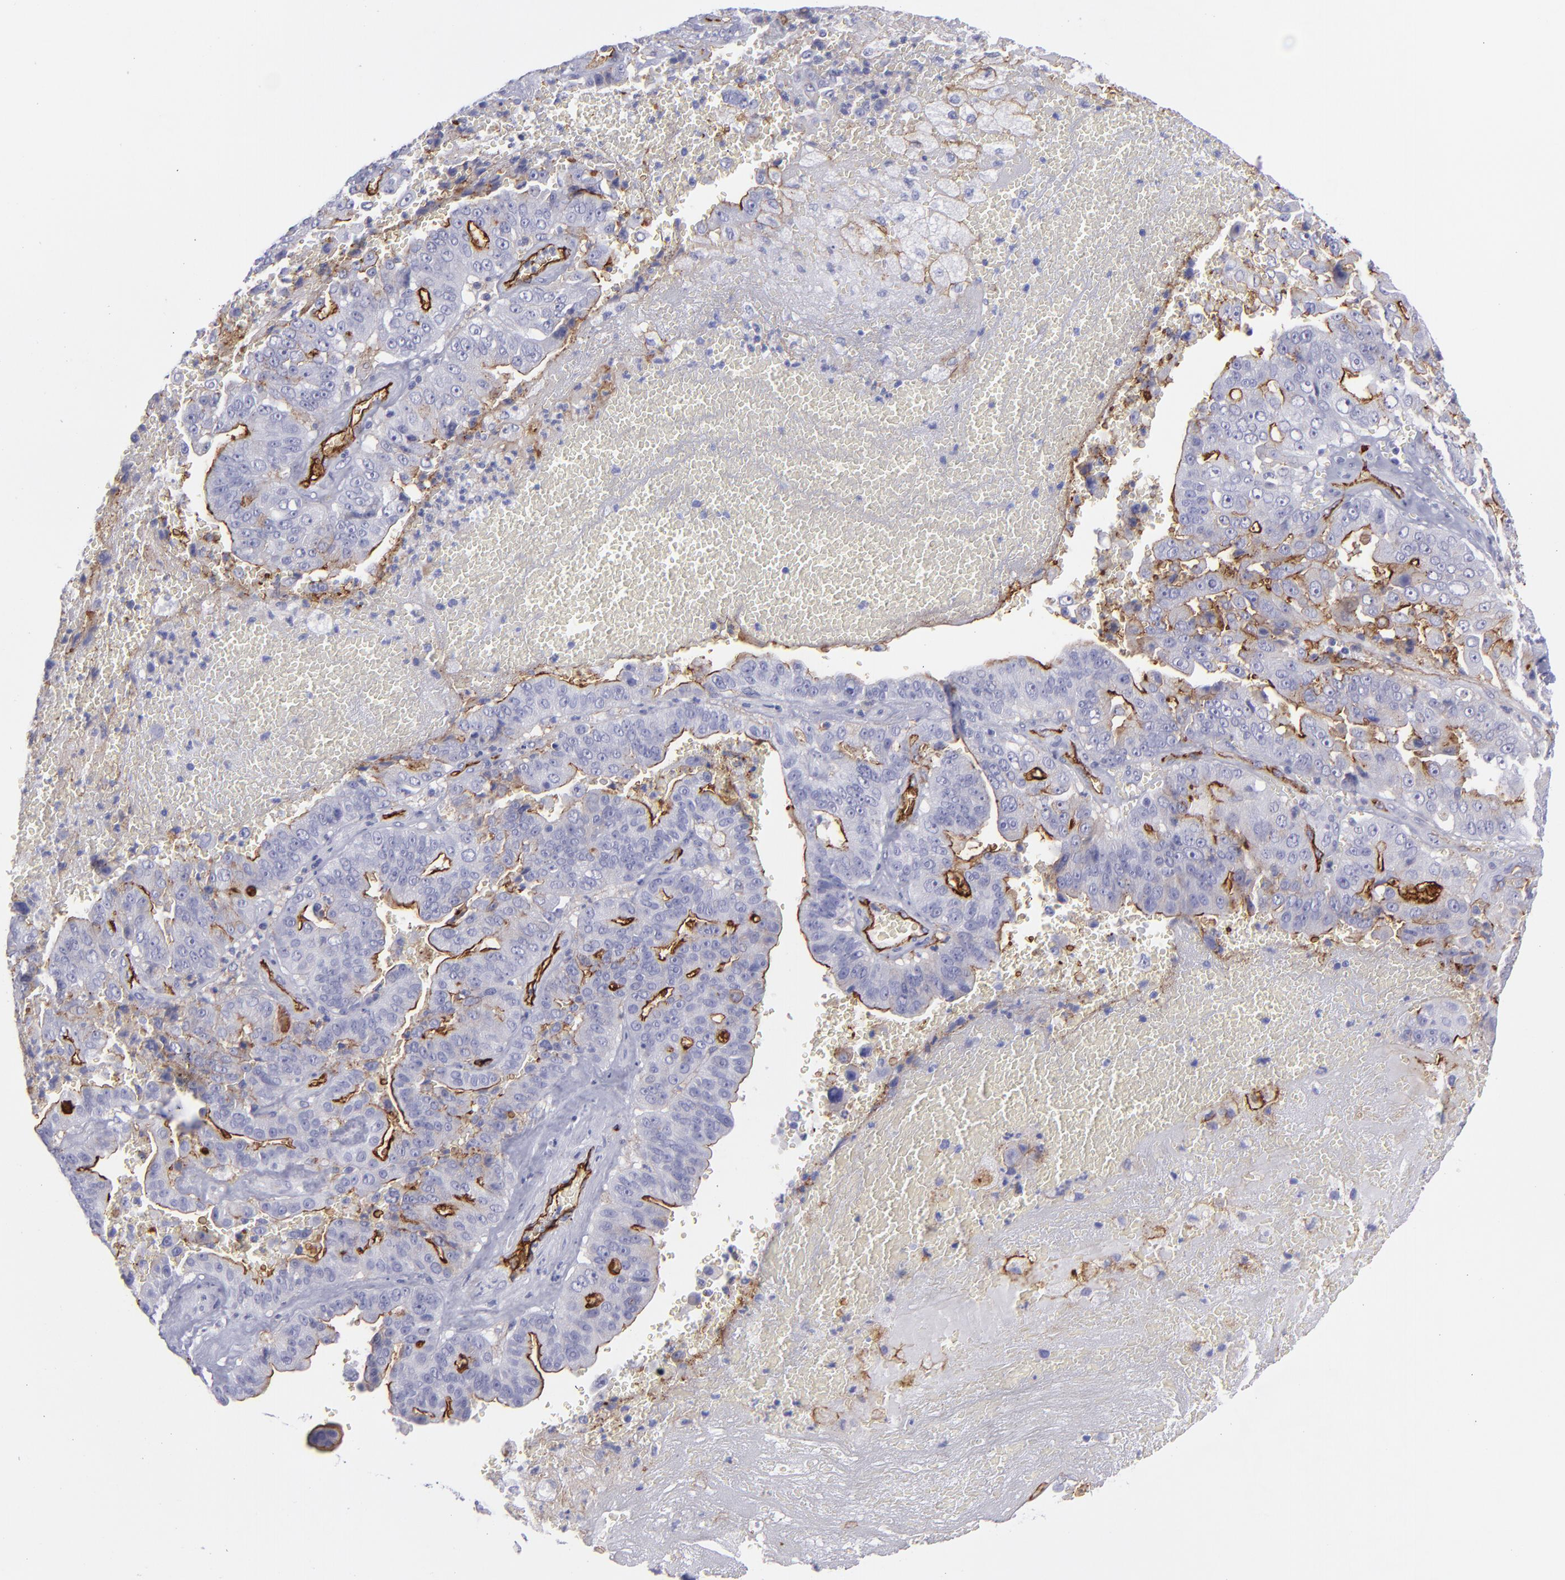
{"staining": {"intensity": "strong", "quantity": "<25%", "location": "cytoplasmic/membranous"}, "tissue": "liver cancer", "cell_type": "Tumor cells", "image_type": "cancer", "snomed": [{"axis": "morphology", "description": "Cholangiocarcinoma"}, {"axis": "topography", "description": "Liver"}], "caption": "Approximately <25% of tumor cells in human liver cancer (cholangiocarcinoma) reveal strong cytoplasmic/membranous protein expression as visualized by brown immunohistochemical staining.", "gene": "ACE", "patient": {"sex": "female", "age": 79}}